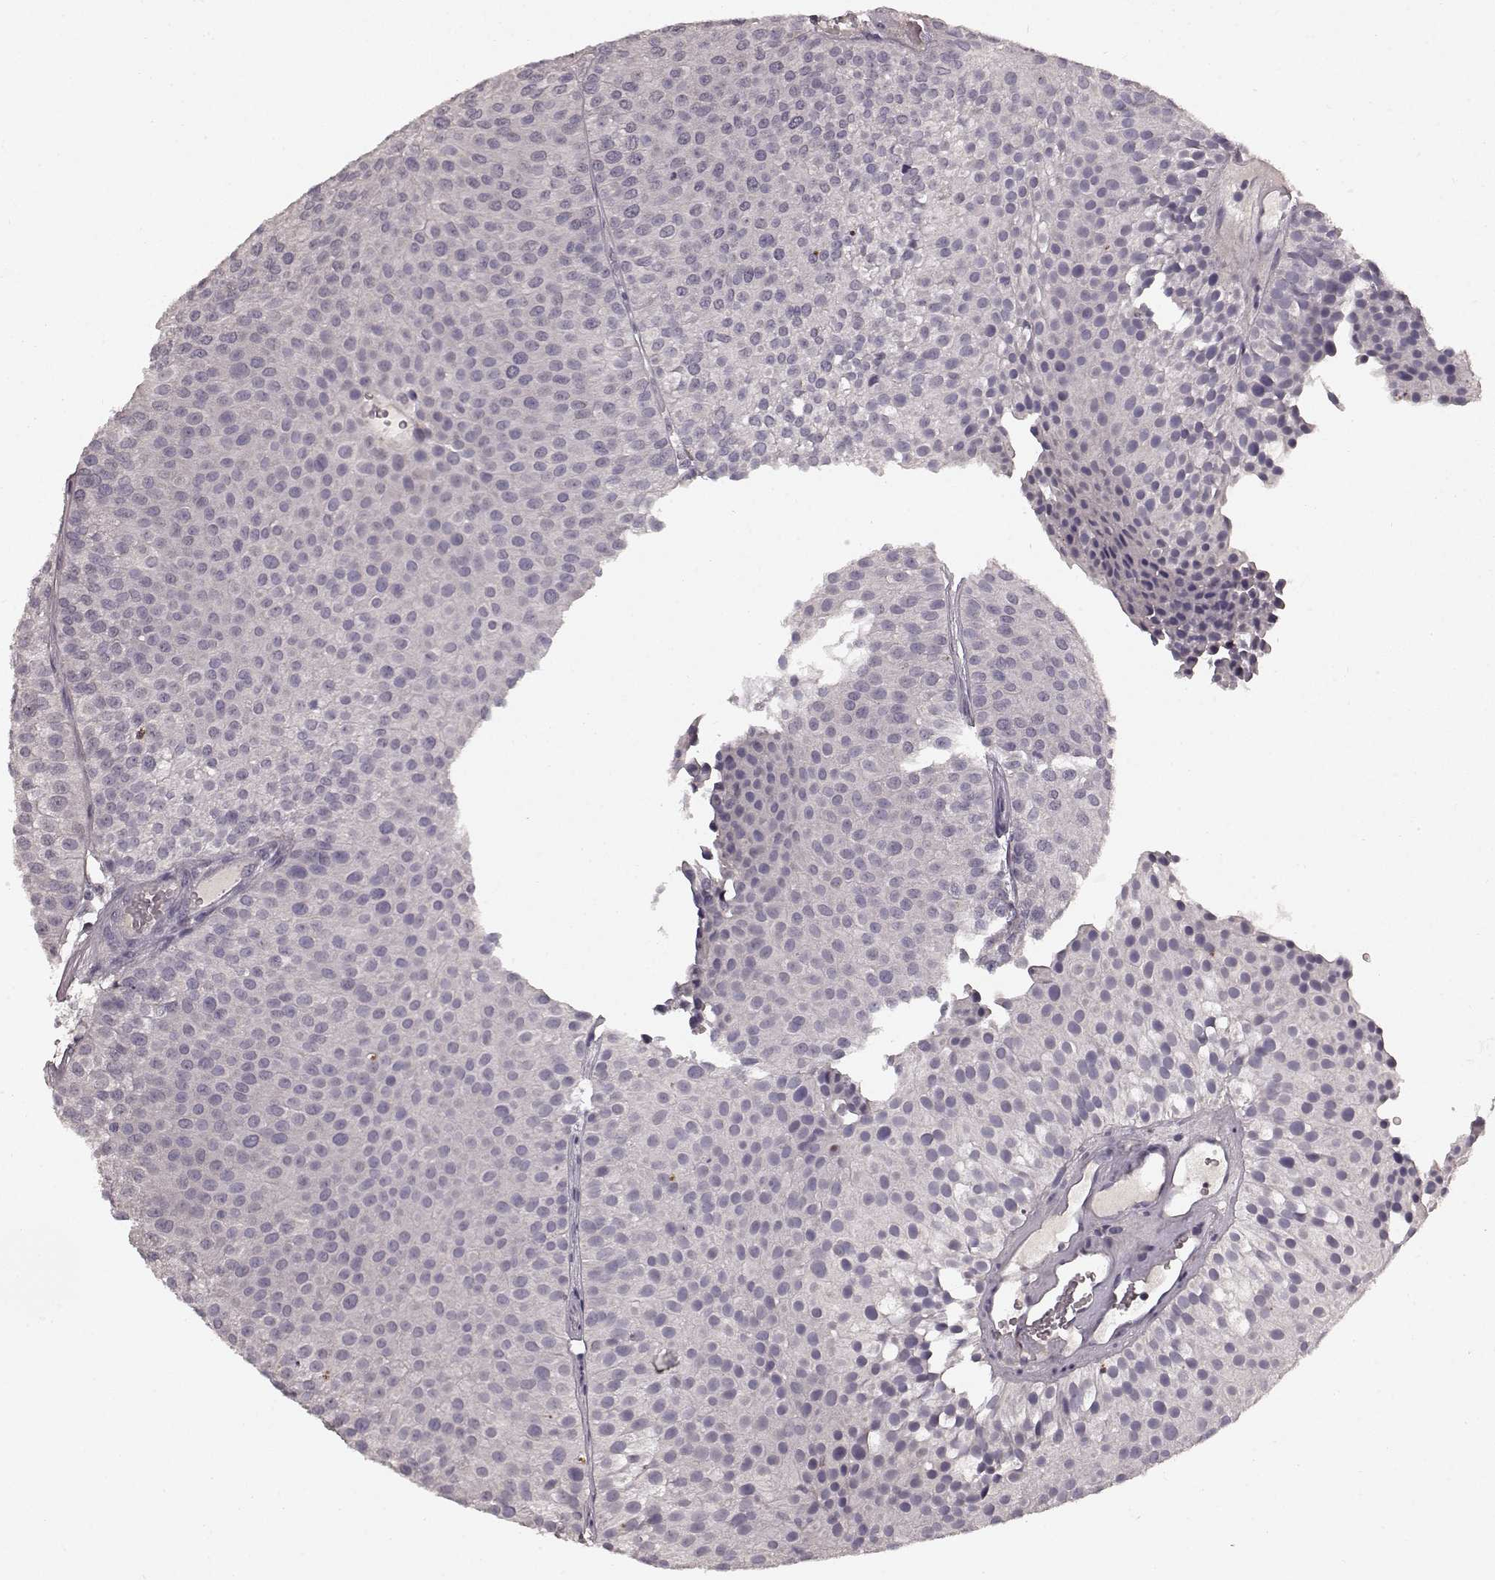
{"staining": {"intensity": "negative", "quantity": "none", "location": "none"}, "tissue": "urothelial cancer", "cell_type": "Tumor cells", "image_type": "cancer", "snomed": [{"axis": "morphology", "description": "Urothelial carcinoma, Low grade"}, {"axis": "topography", "description": "Urinary bladder"}], "caption": "DAB (3,3'-diaminobenzidine) immunohistochemical staining of human urothelial cancer shows no significant positivity in tumor cells.", "gene": "SLC22A18", "patient": {"sex": "female", "age": 87}}